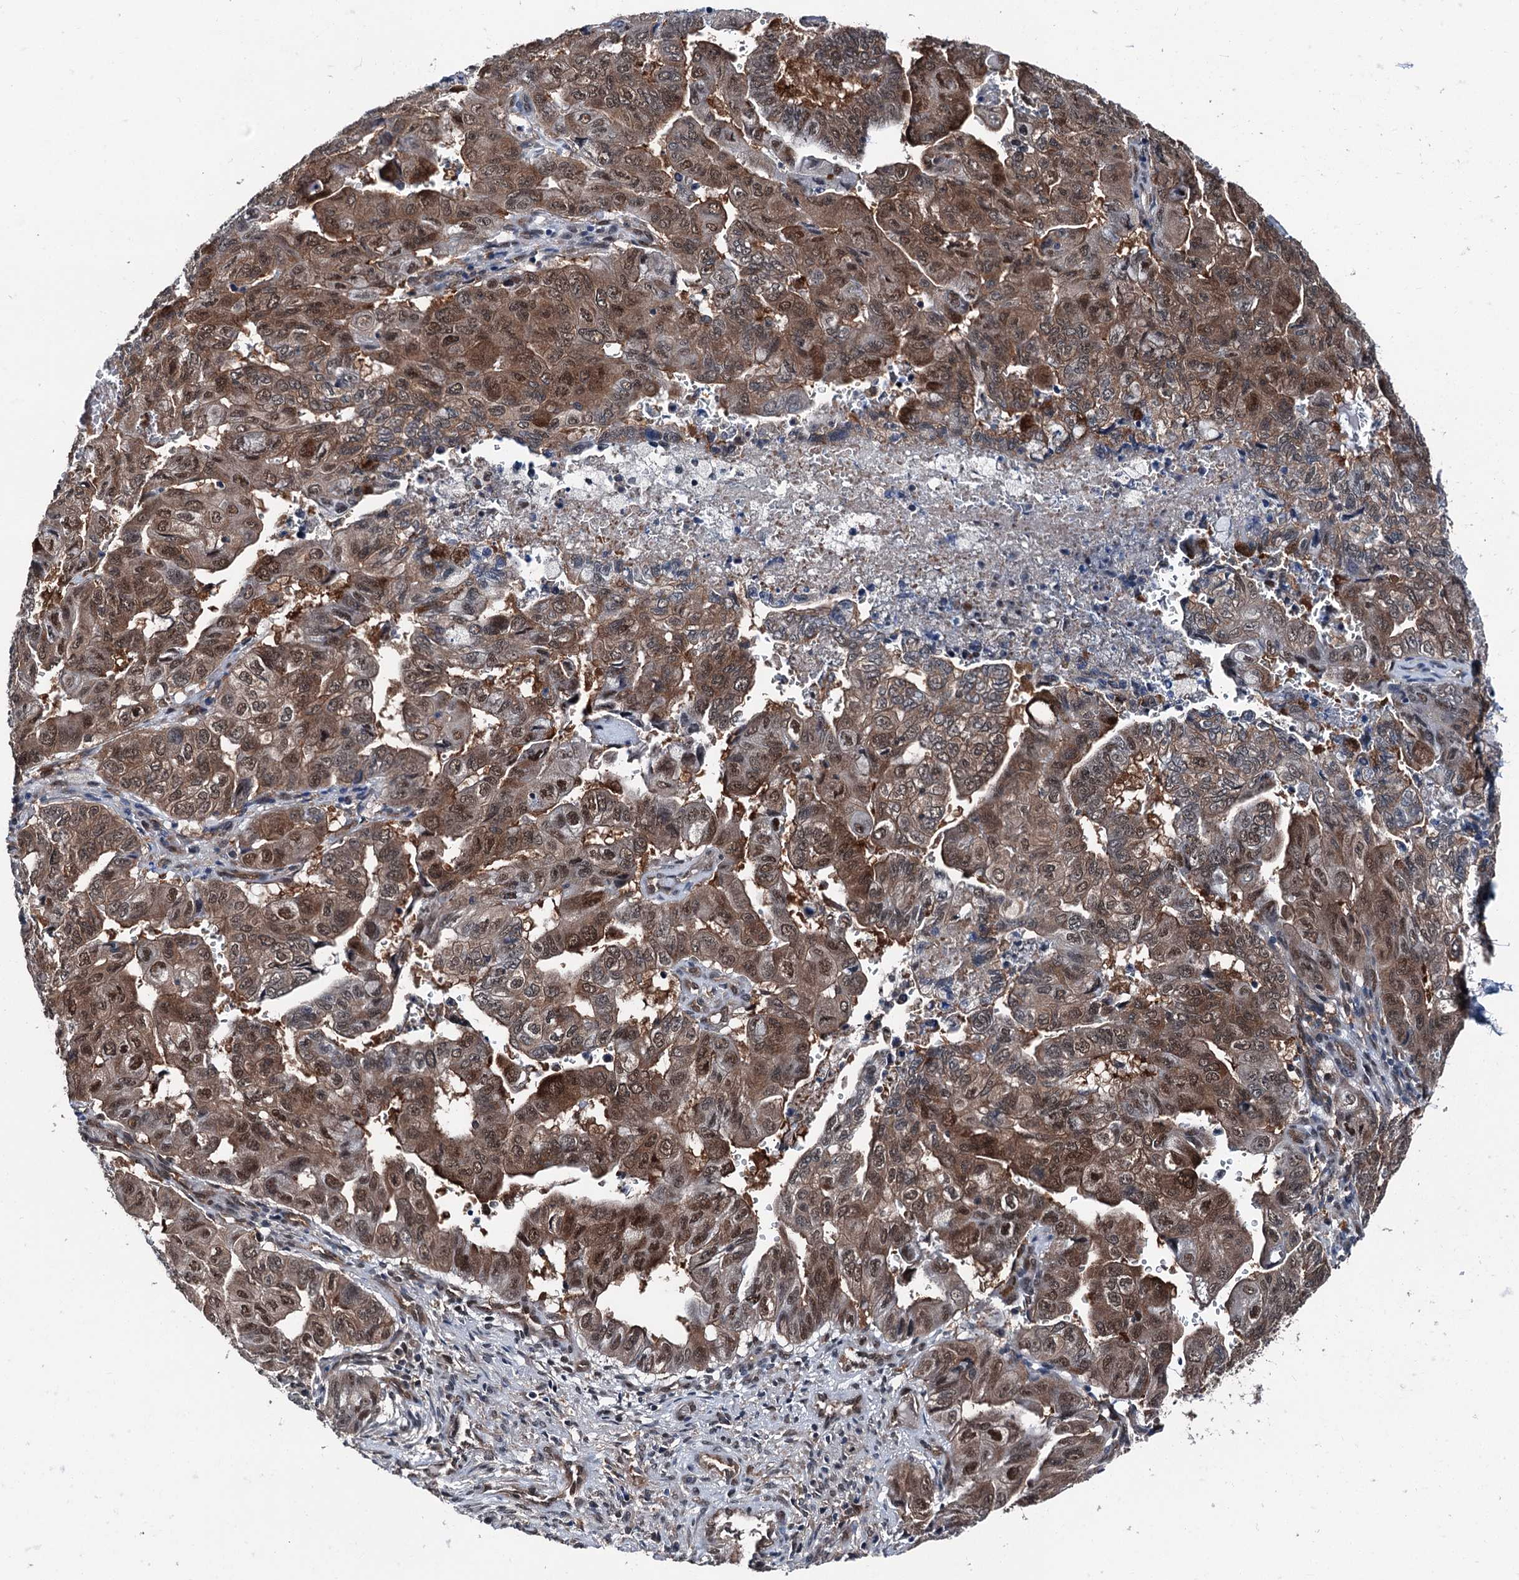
{"staining": {"intensity": "moderate", "quantity": ">75%", "location": "cytoplasmic/membranous,nuclear"}, "tissue": "pancreatic cancer", "cell_type": "Tumor cells", "image_type": "cancer", "snomed": [{"axis": "morphology", "description": "Adenocarcinoma, NOS"}, {"axis": "topography", "description": "Pancreas"}], "caption": "Pancreatic adenocarcinoma stained with a protein marker displays moderate staining in tumor cells.", "gene": "PSMD13", "patient": {"sex": "male", "age": 51}}